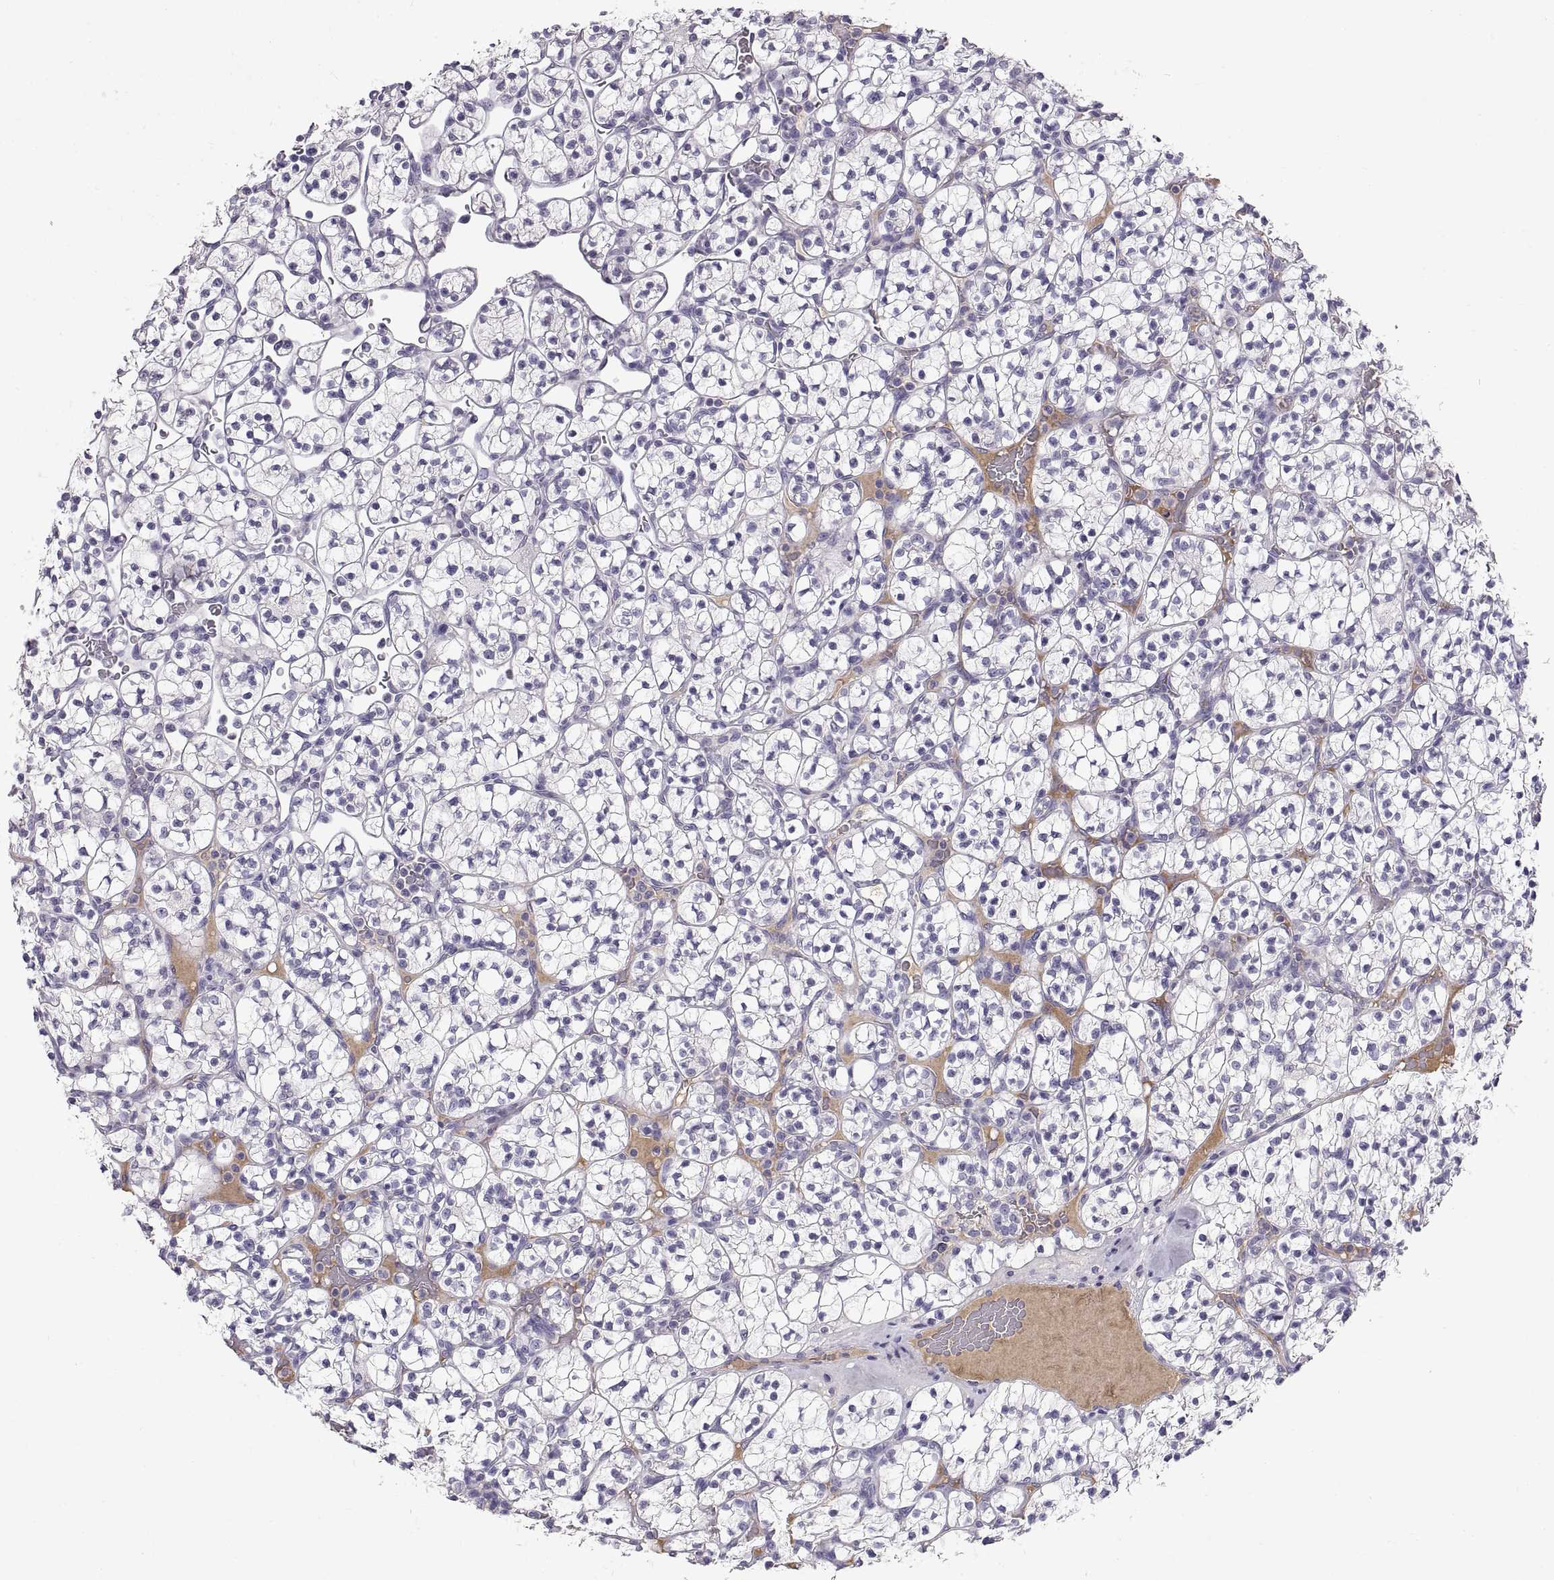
{"staining": {"intensity": "negative", "quantity": "none", "location": "none"}, "tissue": "renal cancer", "cell_type": "Tumor cells", "image_type": "cancer", "snomed": [{"axis": "morphology", "description": "Adenocarcinoma, NOS"}, {"axis": "topography", "description": "Kidney"}], "caption": "Renal adenocarcinoma stained for a protein using immunohistochemistry exhibits no positivity tumor cells.", "gene": "ADAM32", "patient": {"sex": "female", "age": 89}}